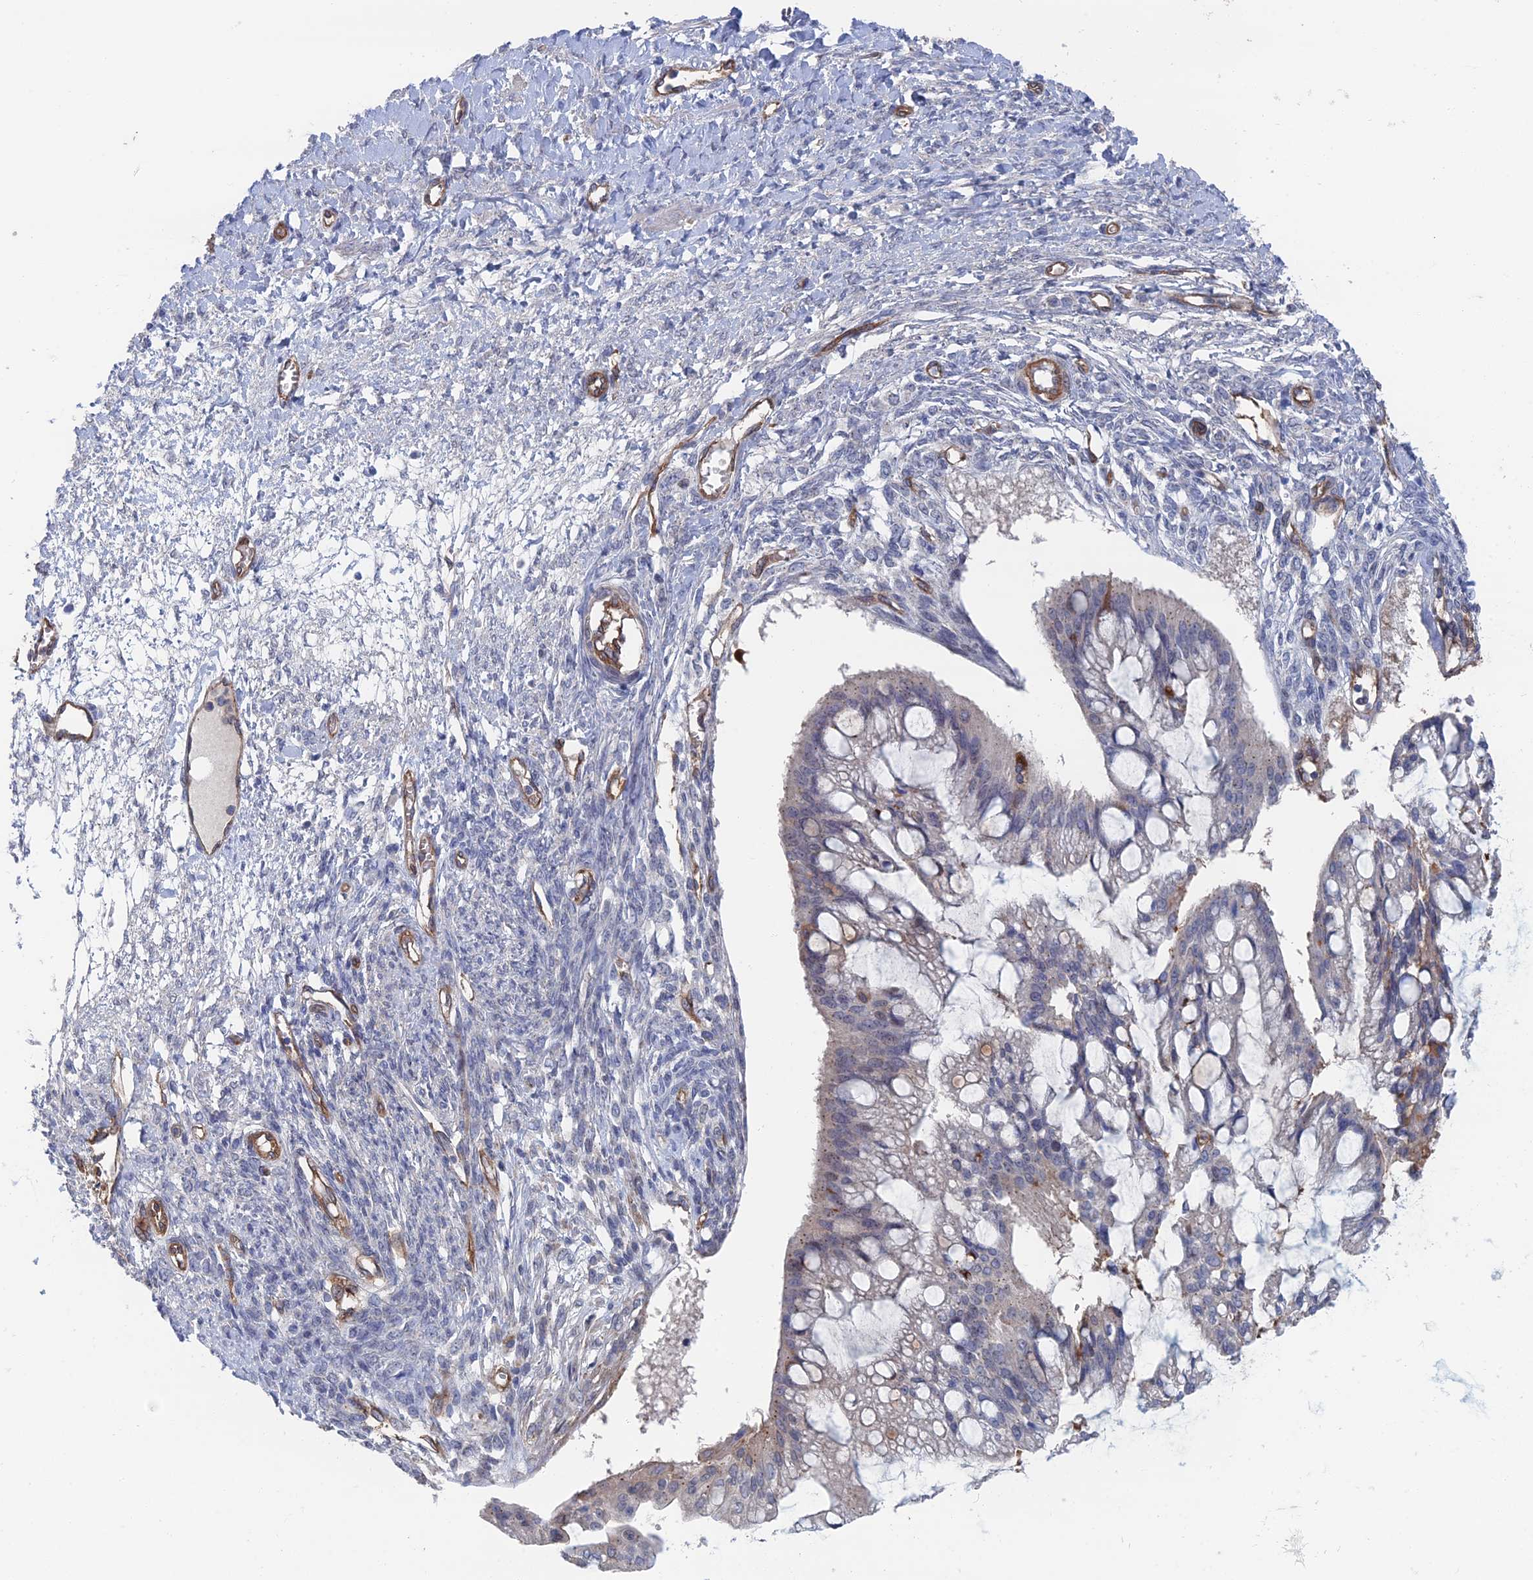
{"staining": {"intensity": "weak", "quantity": "<25%", "location": "cytoplasmic/membranous"}, "tissue": "ovarian cancer", "cell_type": "Tumor cells", "image_type": "cancer", "snomed": [{"axis": "morphology", "description": "Cystadenocarcinoma, mucinous, NOS"}, {"axis": "topography", "description": "Ovary"}], "caption": "This histopathology image is of ovarian cancer (mucinous cystadenocarcinoma) stained with IHC to label a protein in brown with the nuclei are counter-stained blue. There is no expression in tumor cells. (DAB immunohistochemistry (IHC) with hematoxylin counter stain).", "gene": "ARAP3", "patient": {"sex": "female", "age": 73}}